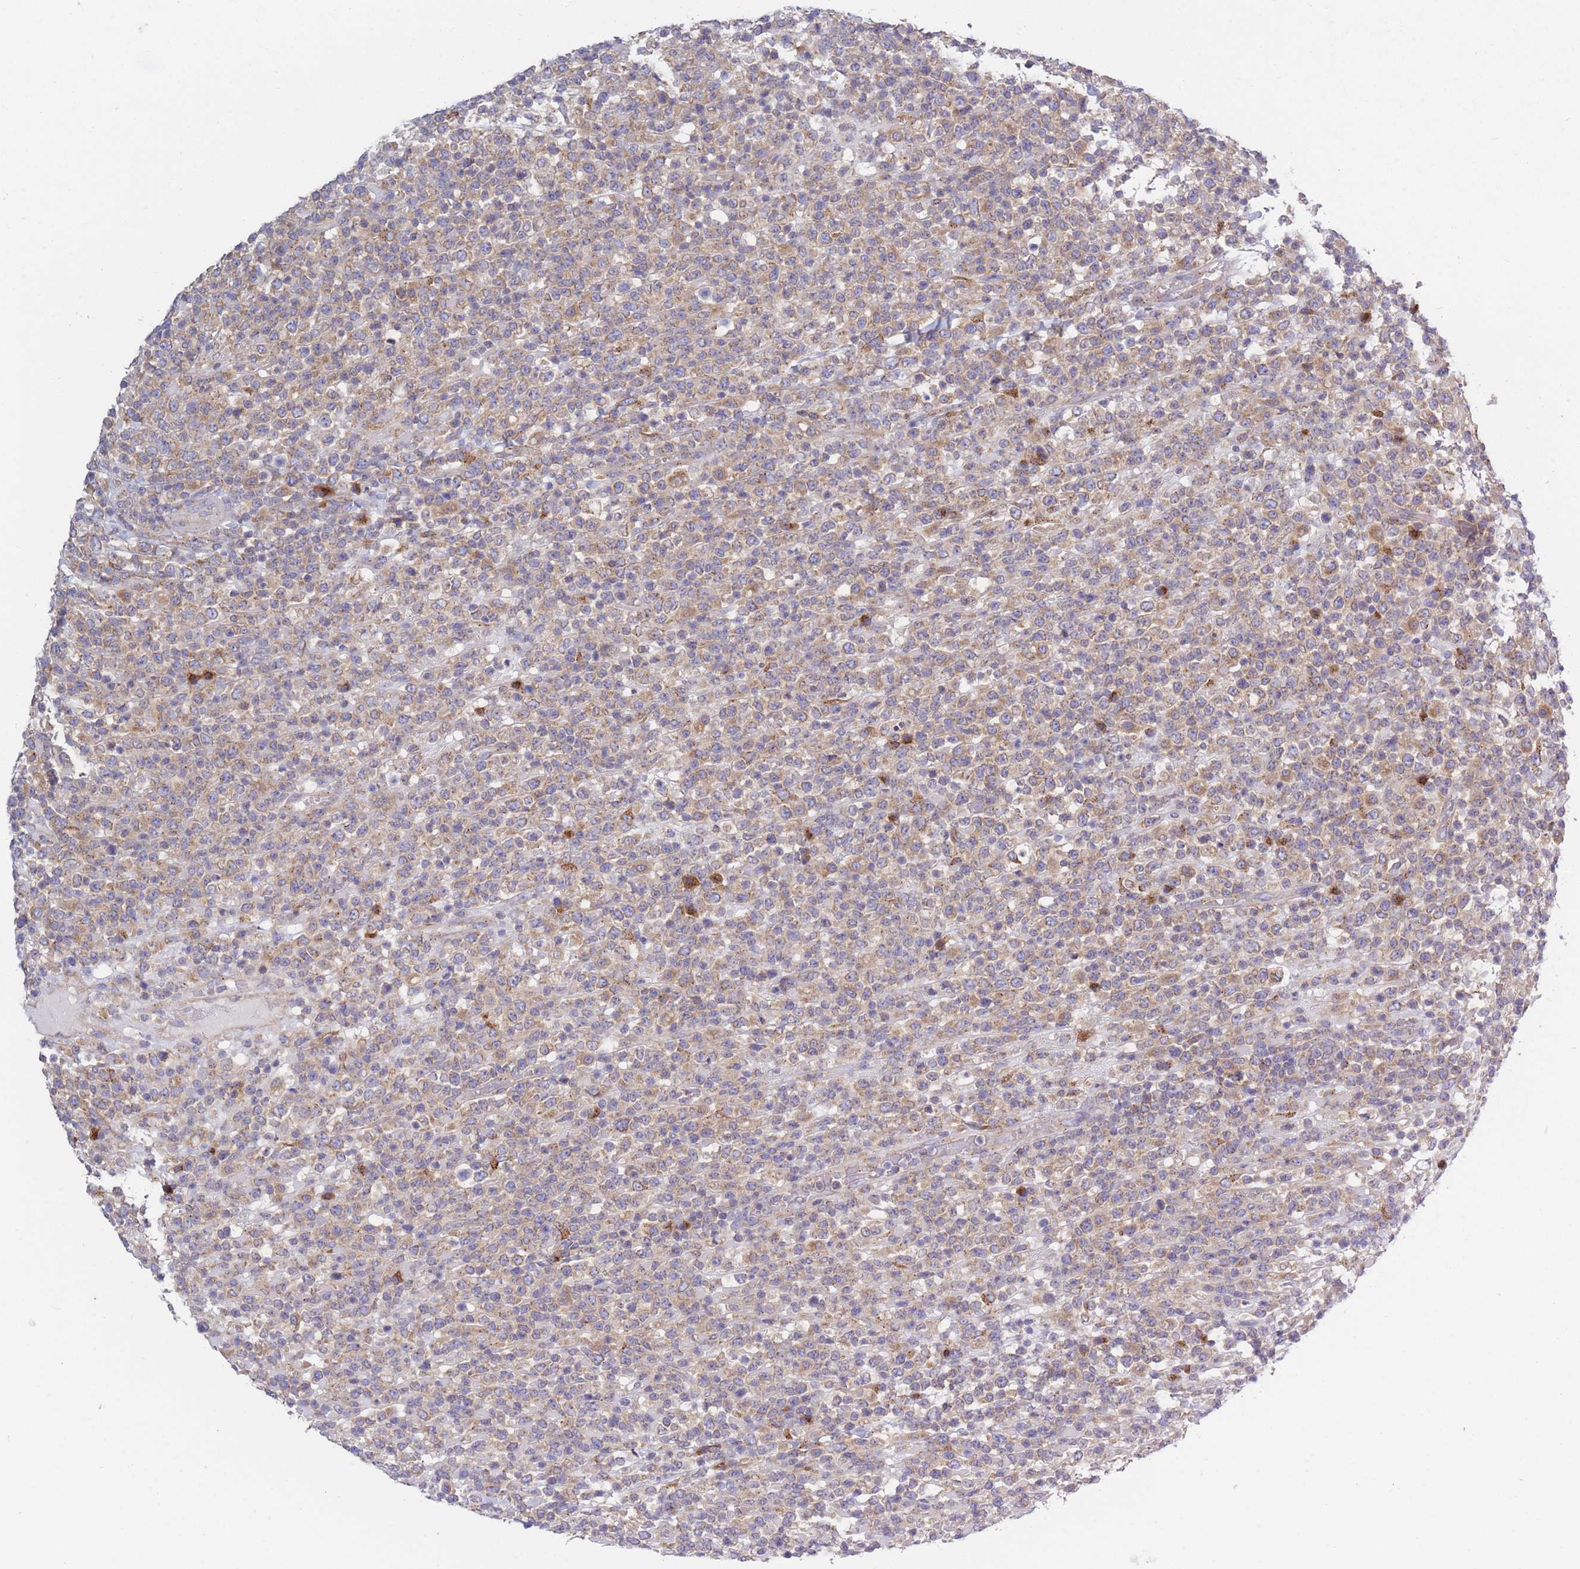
{"staining": {"intensity": "weak", "quantity": ">75%", "location": "cytoplasmic/membranous"}, "tissue": "lymphoma", "cell_type": "Tumor cells", "image_type": "cancer", "snomed": [{"axis": "morphology", "description": "Malignant lymphoma, non-Hodgkin's type, High grade"}, {"axis": "topography", "description": "Colon"}], "caption": "An image showing weak cytoplasmic/membranous staining in approximately >75% of tumor cells in lymphoma, as visualized by brown immunohistochemical staining.", "gene": "COPG2", "patient": {"sex": "female", "age": 53}}